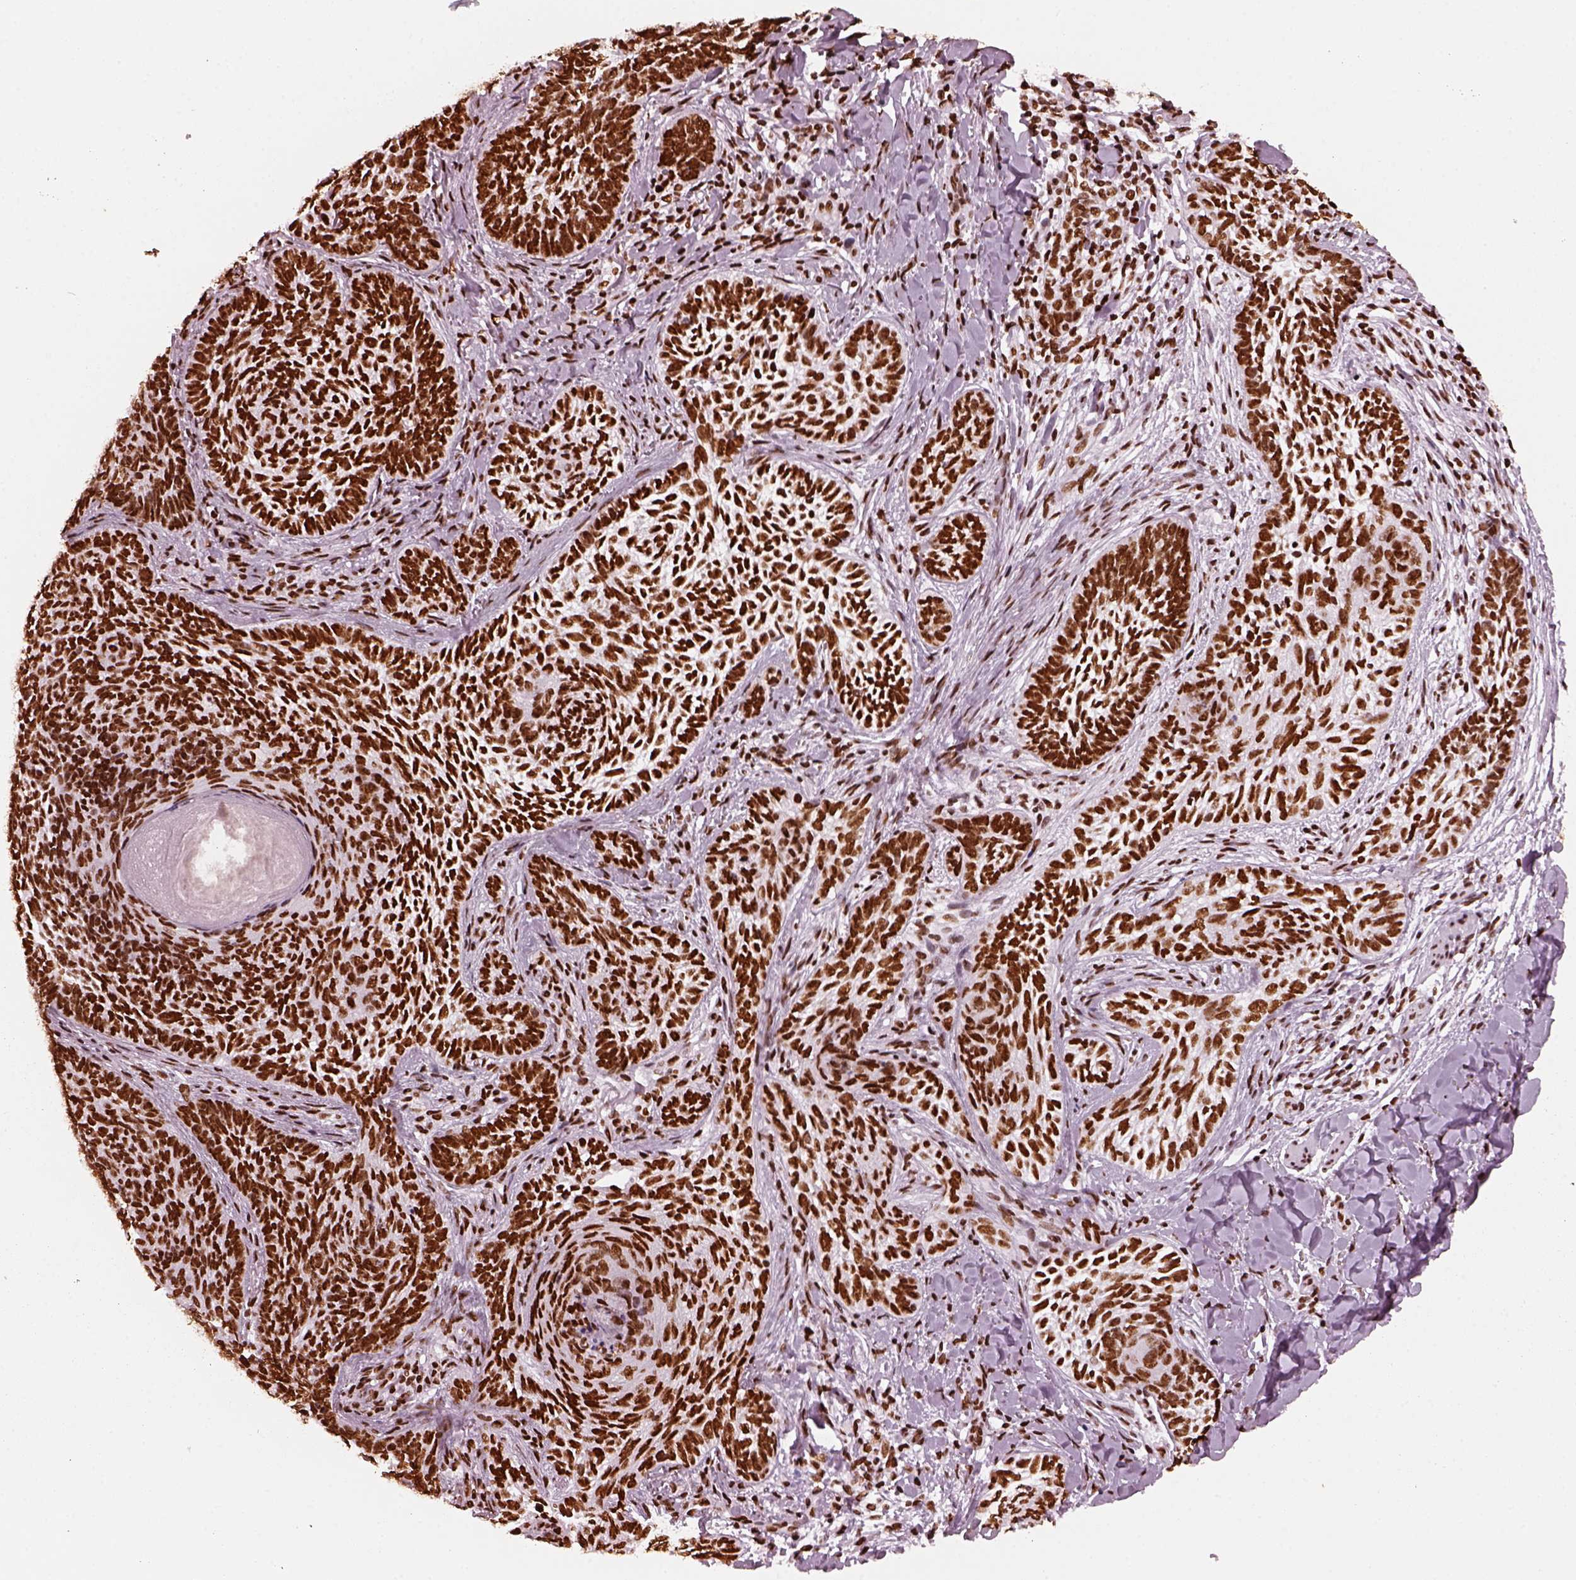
{"staining": {"intensity": "strong", "quantity": ">75%", "location": "nuclear"}, "tissue": "skin cancer", "cell_type": "Tumor cells", "image_type": "cancer", "snomed": [{"axis": "morphology", "description": "Normal tissue, NOS"}, {"axis": "morphology", "description": "Basal cell carcinoma"}, {"axis": "topography", "description": "Skin"}], "caption": "Skin cancer was stained to show a protein in brown. There is high levels of strong nuclear expression in about >75% of tumor cells. (Brightfield microscopy of DAB IHC at high magnification).", "gene": "CBFA2T3", "patient": {"sex": "male", "age": 46}}